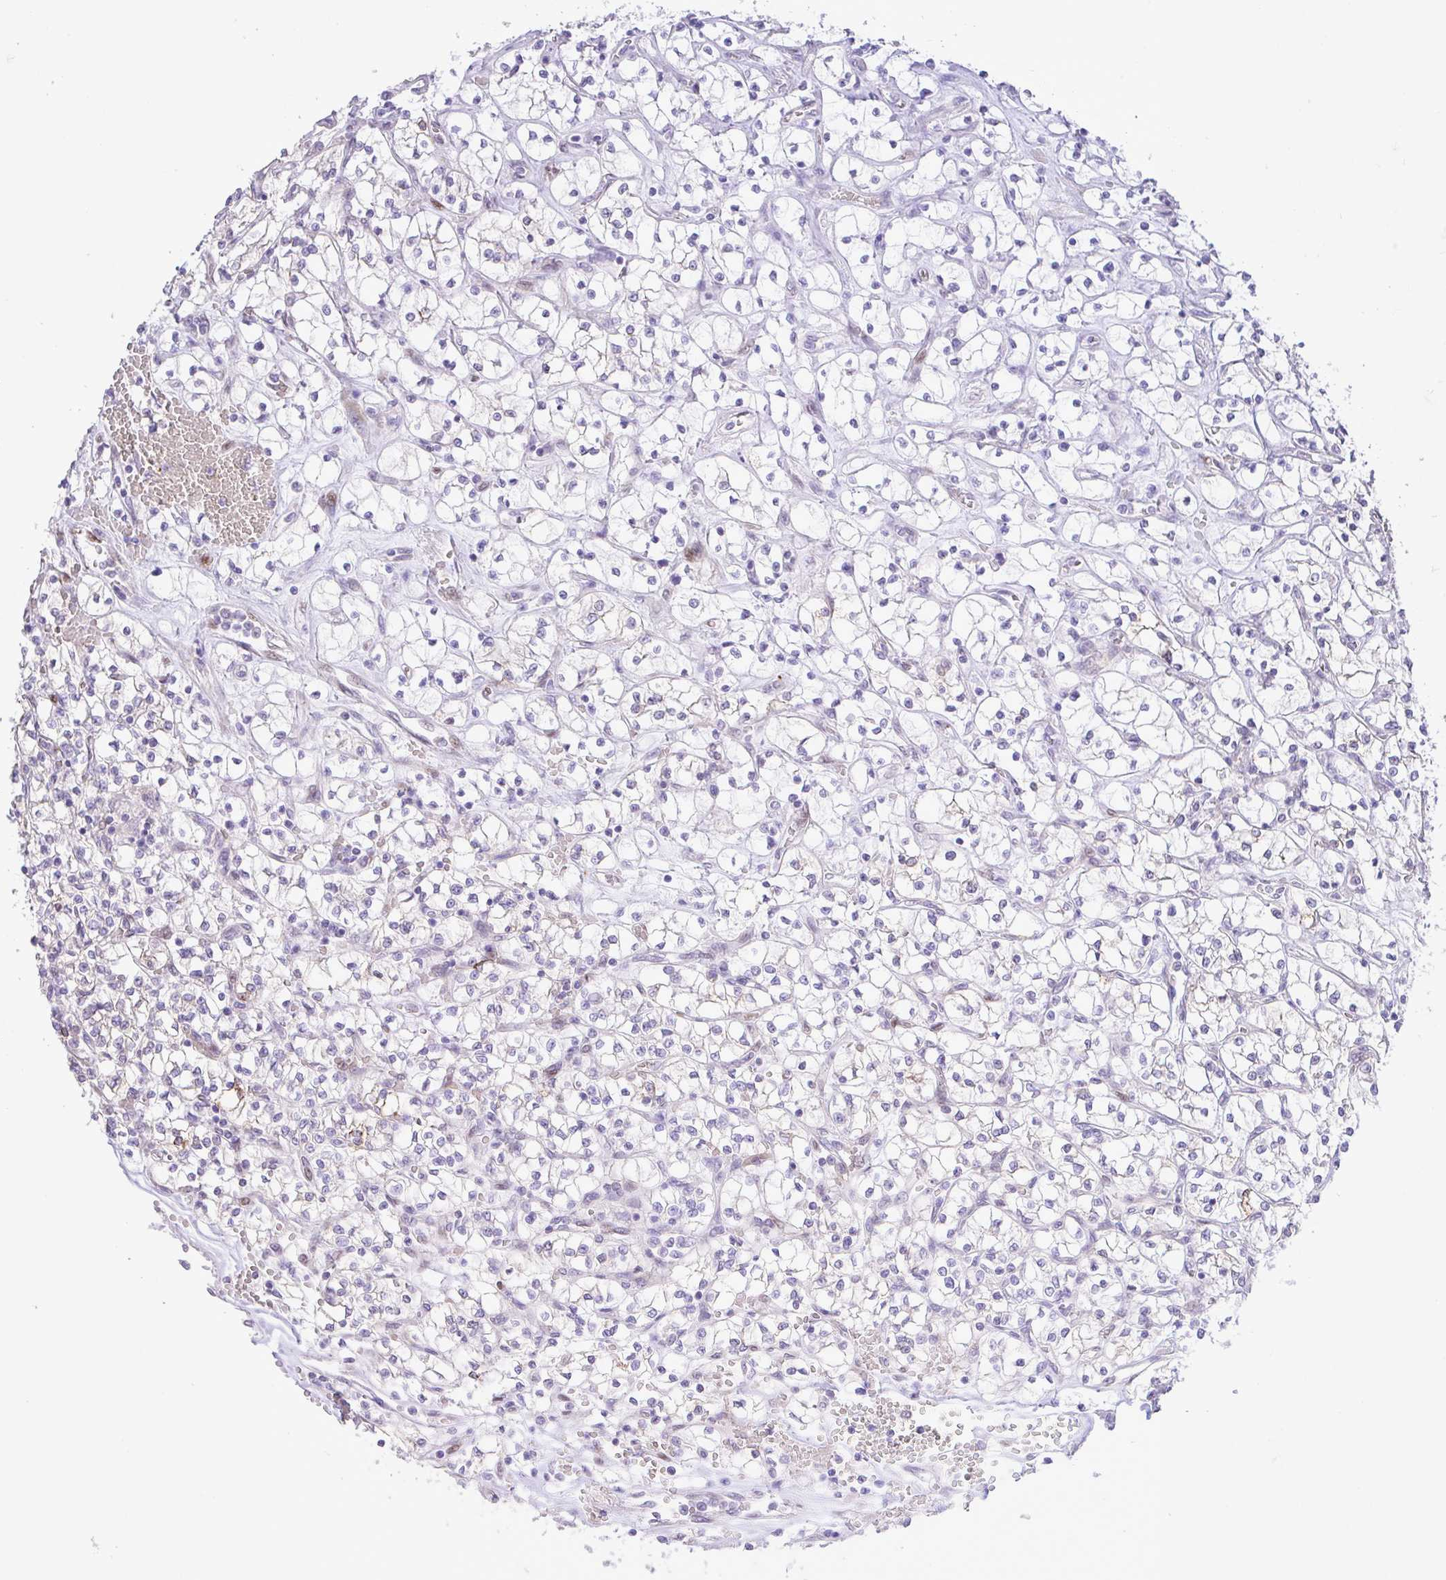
{"staining": {"intensity": "negative", "quantity": "none", "location": "none"}, "tissue": "renal cancer", "cell_type": "Tumor cells", "image_type": "cancer", "snomed": [{"axis": "morphology", "description": "Adenocarcinoma, NOS"}, {"axis": "topography", "description": "Kidney"}], "caption": "This is a micrograph of immunohistochemistry (IHC) staining of renal cancer (adenocarcinoma), which shows no positivity in tumor cells.", "gene": "EEF1A2", "patient": {"sex": "female", "age": 64}}